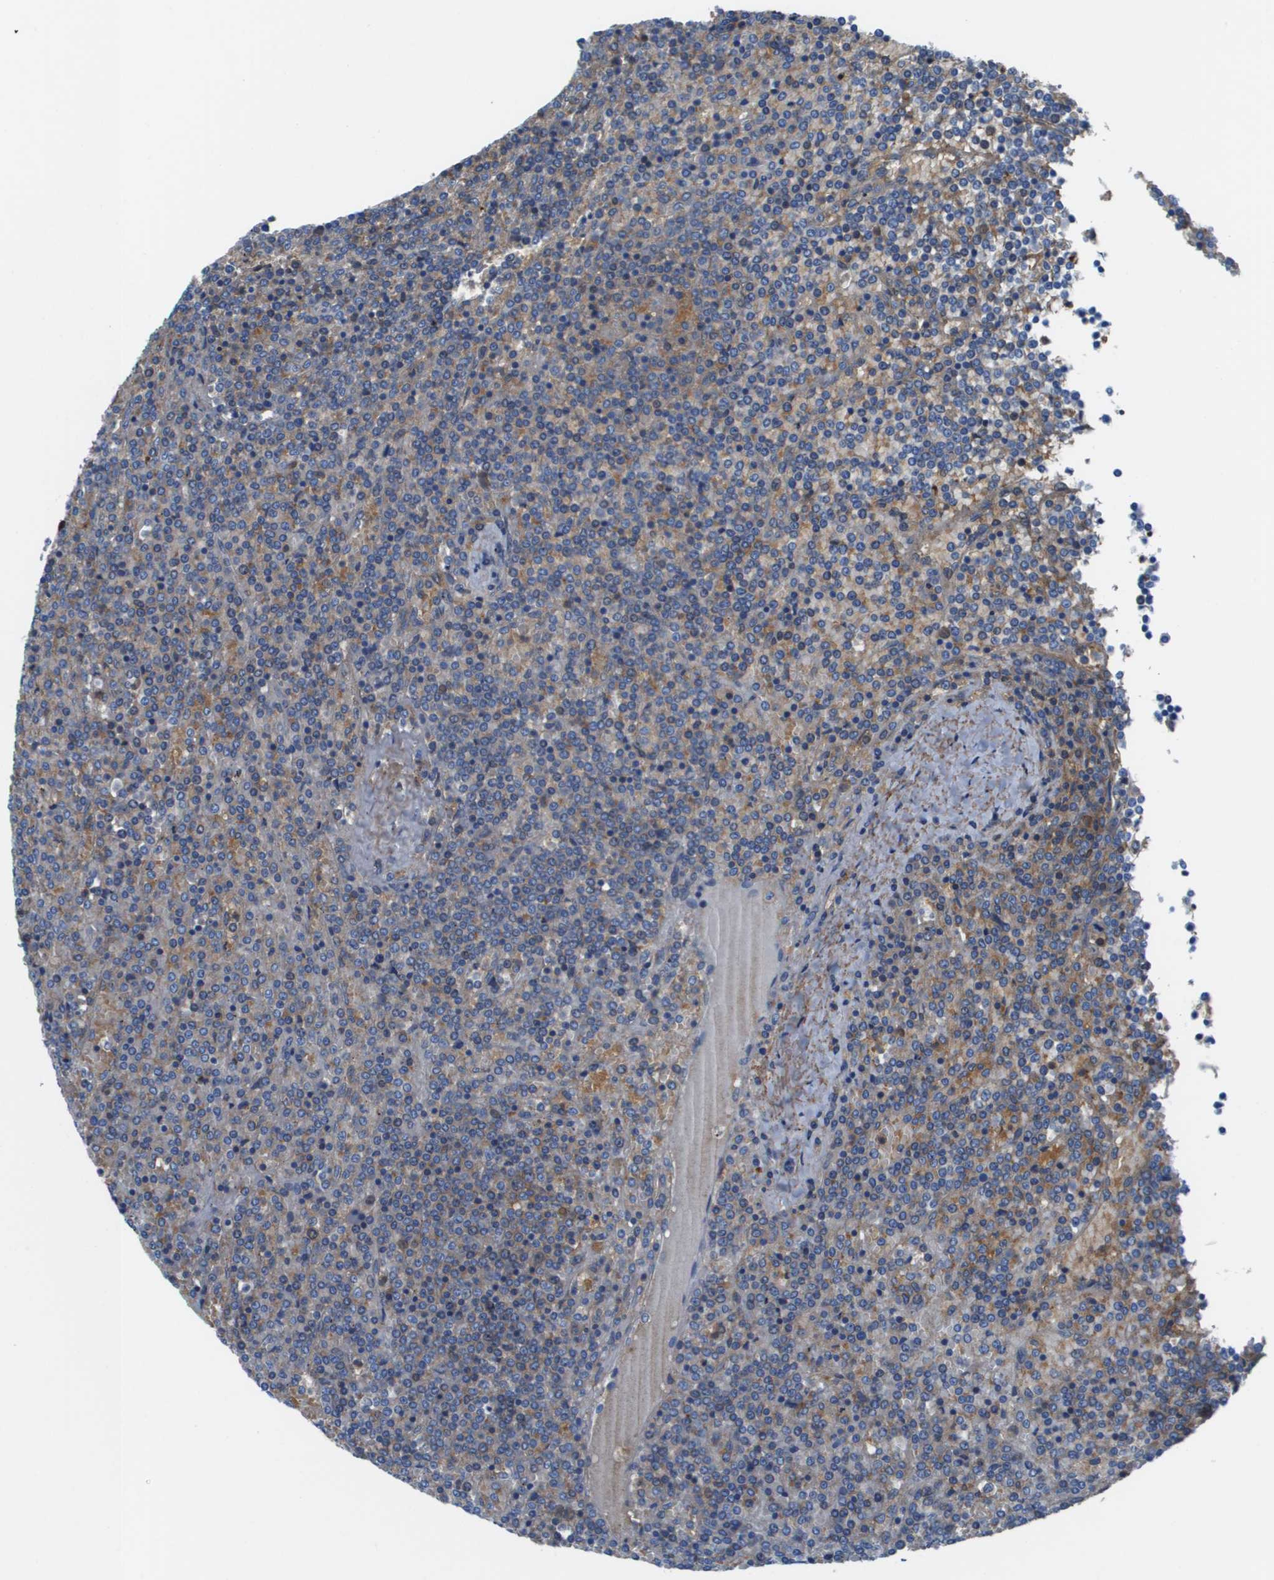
{"staining": {"intensity": "moderate", "quantity": "<25%", "location": "cytoplasmic/membranous"}, "tissue": "lymphoma", "cell_type": "Tumor cells", "image_type": "cancer", "snomed": [{"axis": "morphology", "description": "Malignant lymphoma, non-Hodgkin's type, Low grade"}, {"axis": "topography", "description": "Spleen"}], "caption": "Moderate cytoplasmic/membranous protein expression is present in approximately <25% of tumor cells in low-grade malignant lymphoma, non-Hodgkin's type.", "gene": "VTN", "patient": {"sex": "female", "age": 19}}